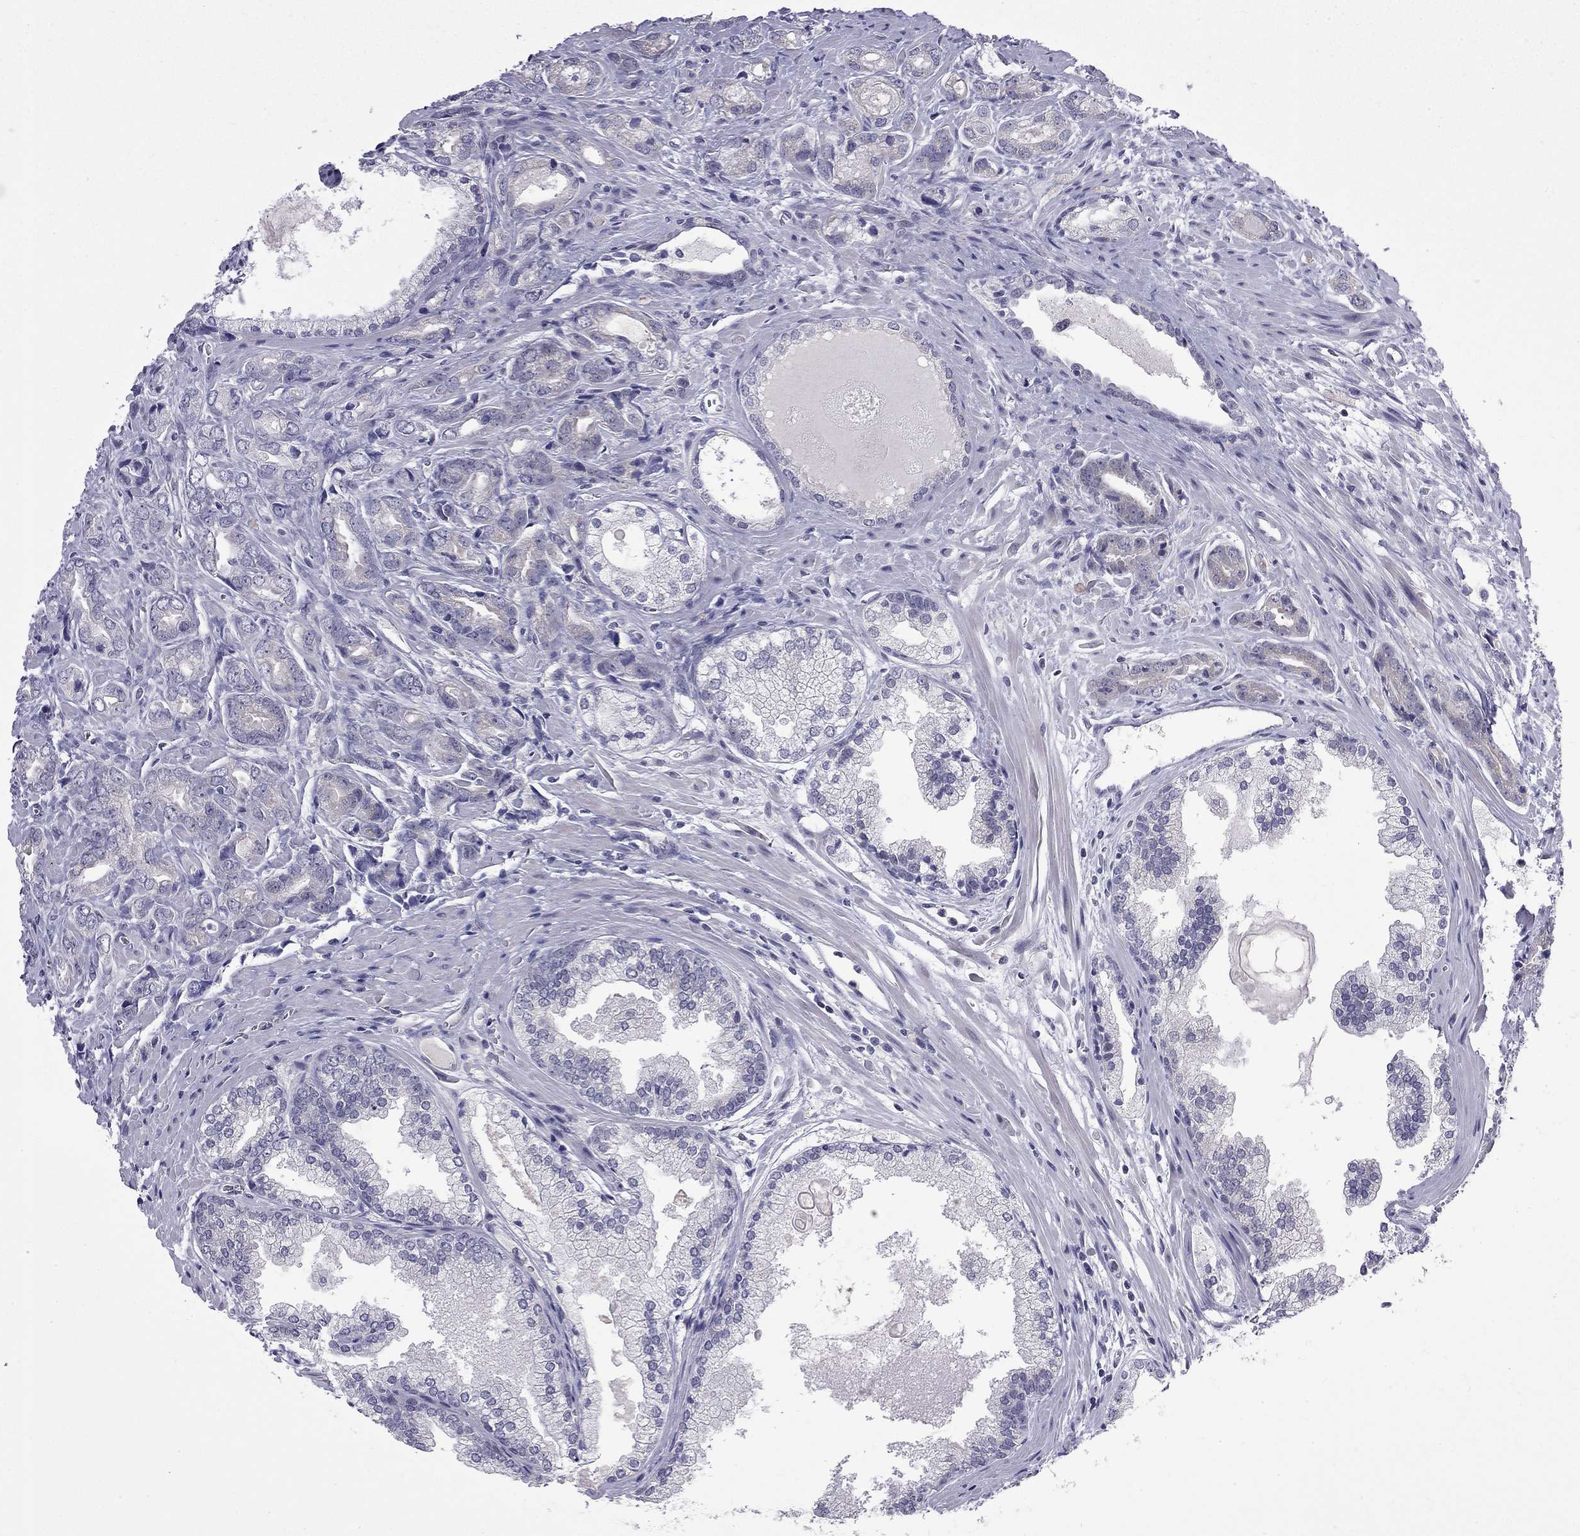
{"staining": {"intensity": "negative", "quantity": "none", "location": "none"}, "tissue": "prostate cancer", "cell_type": "Tumor cells", "image_type": "cancer", "snomed": [{"axis": "morphology", "description": "Adenocarcinoma, NOS"}, {"axis": "morphology", "description": "Adenocarcinoma, High grade"}, {"axis": "topography", "description": "Prostate"}], "caption": "IHC micrograph of human prostate cancer stained for a protein (brown), which displays no expression in tumor cells.", "gene": "RTL9", "patient": {"sex": "male", "age": 70}}